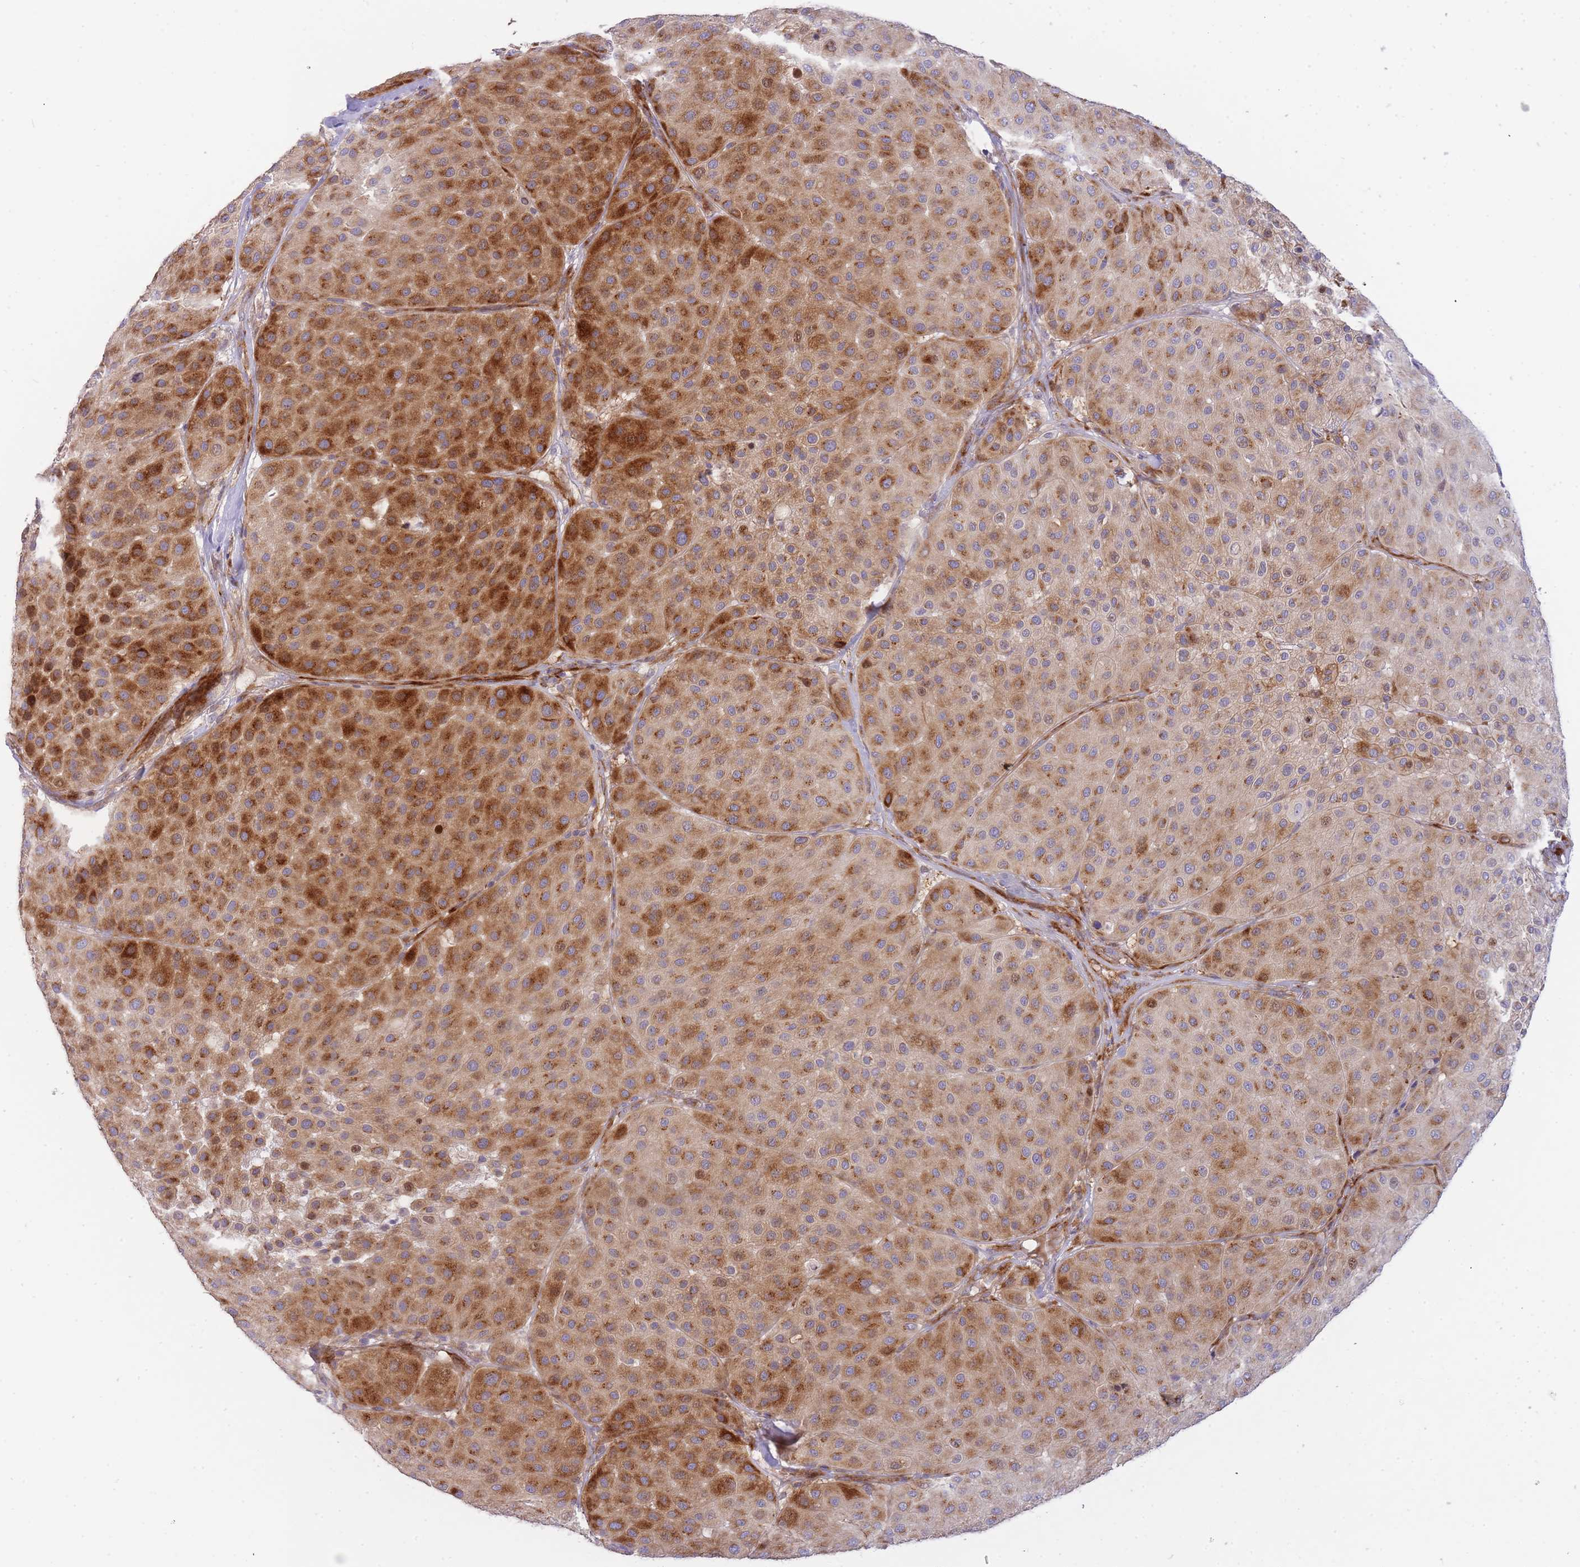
{"staining": {"intensity": "strong", "quantity": "25%-75%", "location": "cytoplasmic/membranous"}, "tissue": "melanoma", "cell_type": "Tumor cells", "image_type": "cancer", "snomed": [{"axis": "morphology", "description": "Malignant melanoma, Metastatic site"}, {"axis": "topography", "description": "Smooth muscle"}], "caption": "Human malignant melanoma (metastatic site) stained with a protein marker shows strong staining in tumor cells.", "gene": "ATP5MC2", "patient": {"sex": "male", "age": 41}}